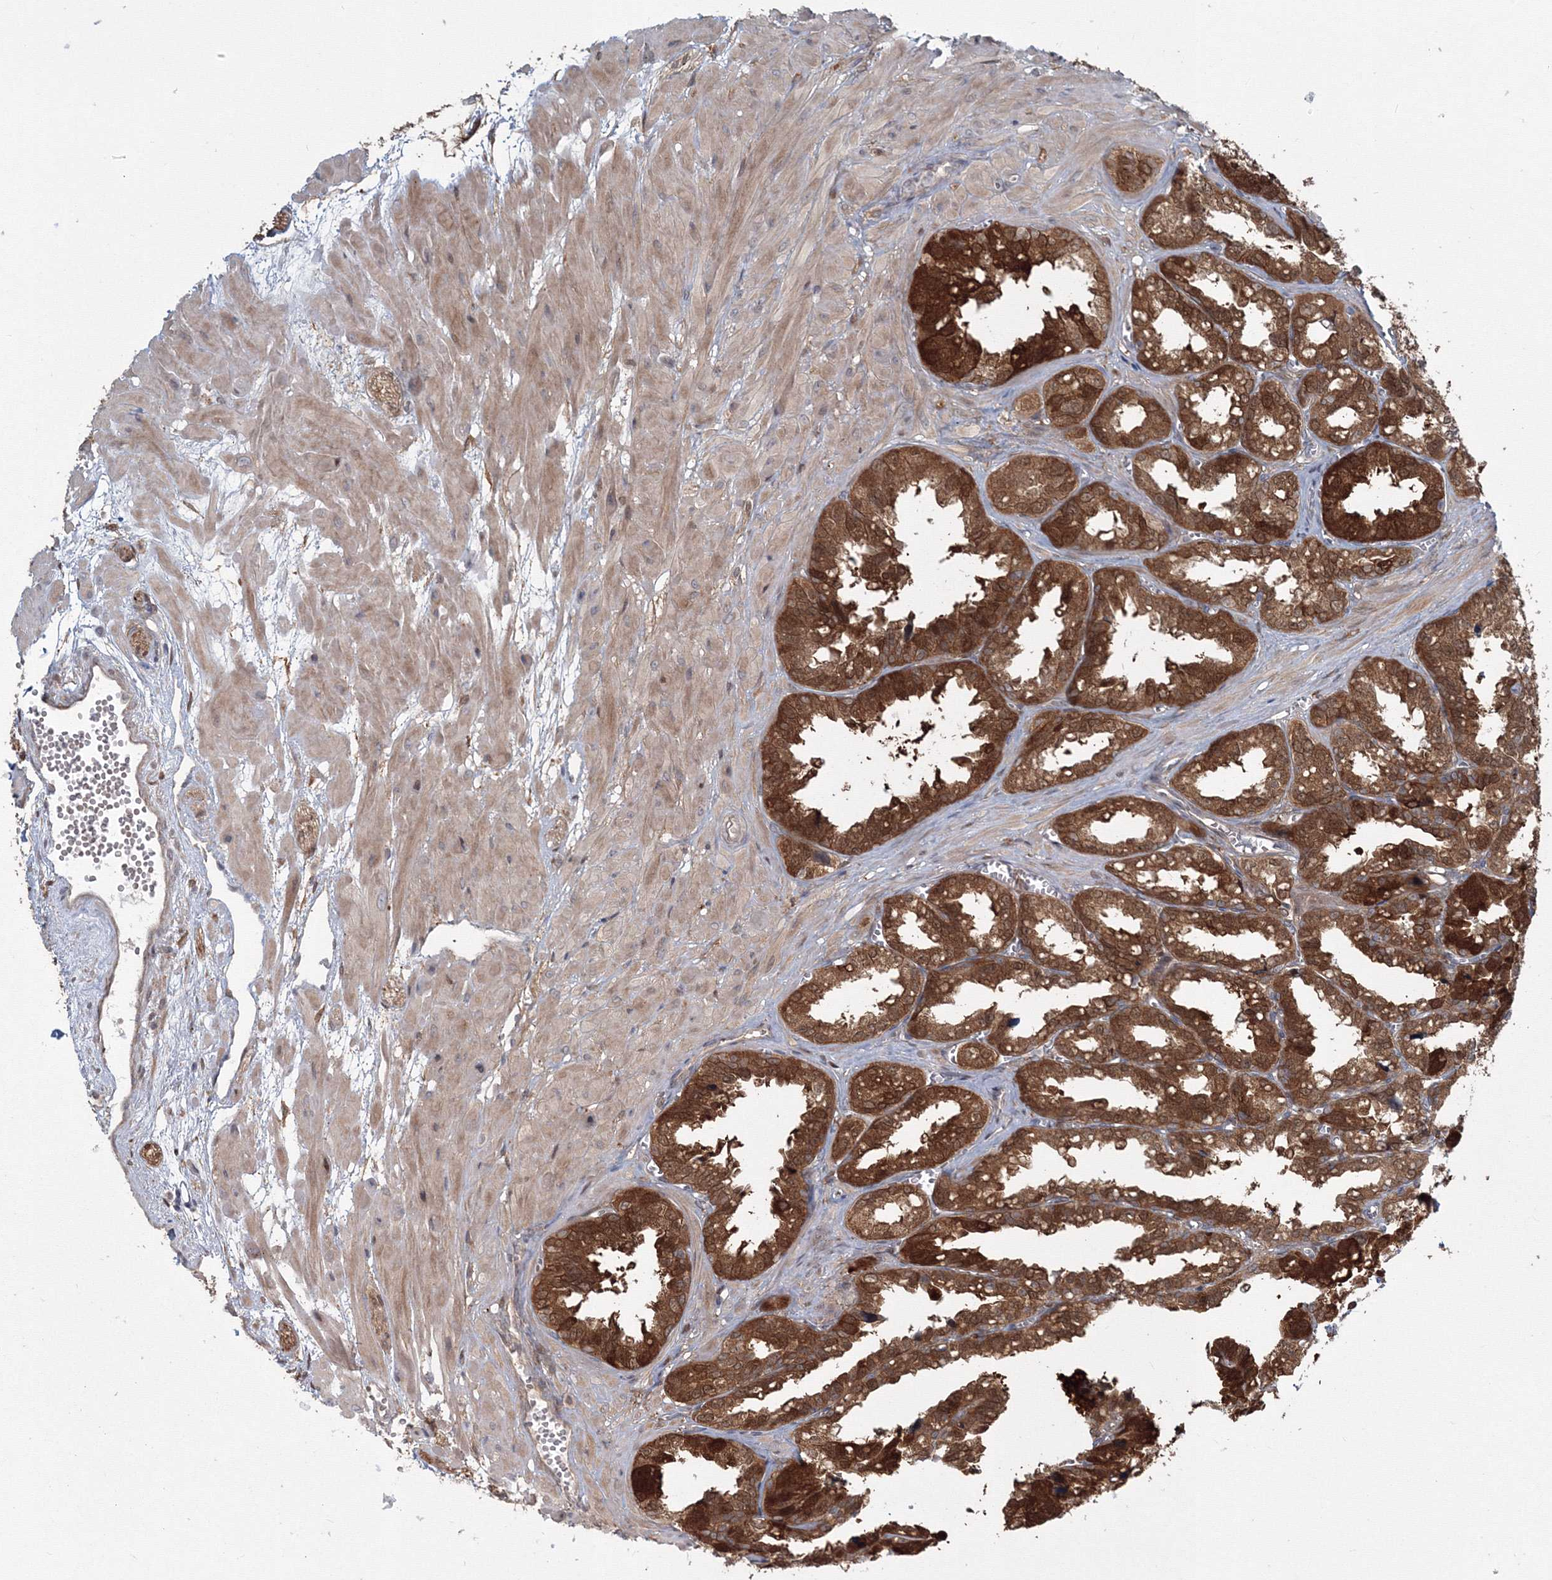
{"staining": {"intensity": "strong", "quantity": ">75%", "location": "cytoplasmic/membranous"}, "tissue": "seminal vesicle", "cell_type": "Glandular cells", "image_type": "normal", "snomed": [{"axis": "morphology", "description": "Normal tissue, NOS"}, {"axis": "topography", "description": "Prostate"}, {"axis": "topography", "description": "Seminal veicle"}], "caption": "Protein expression analysis of unremarkable human seminal vesicle reveals strong cytoplasmic/membranous expression in approximately >75% of glandular cells. Nuclei are stained in blue.", "gene": "MKRN2", "patient": {"sex": "male", "age": 51}}